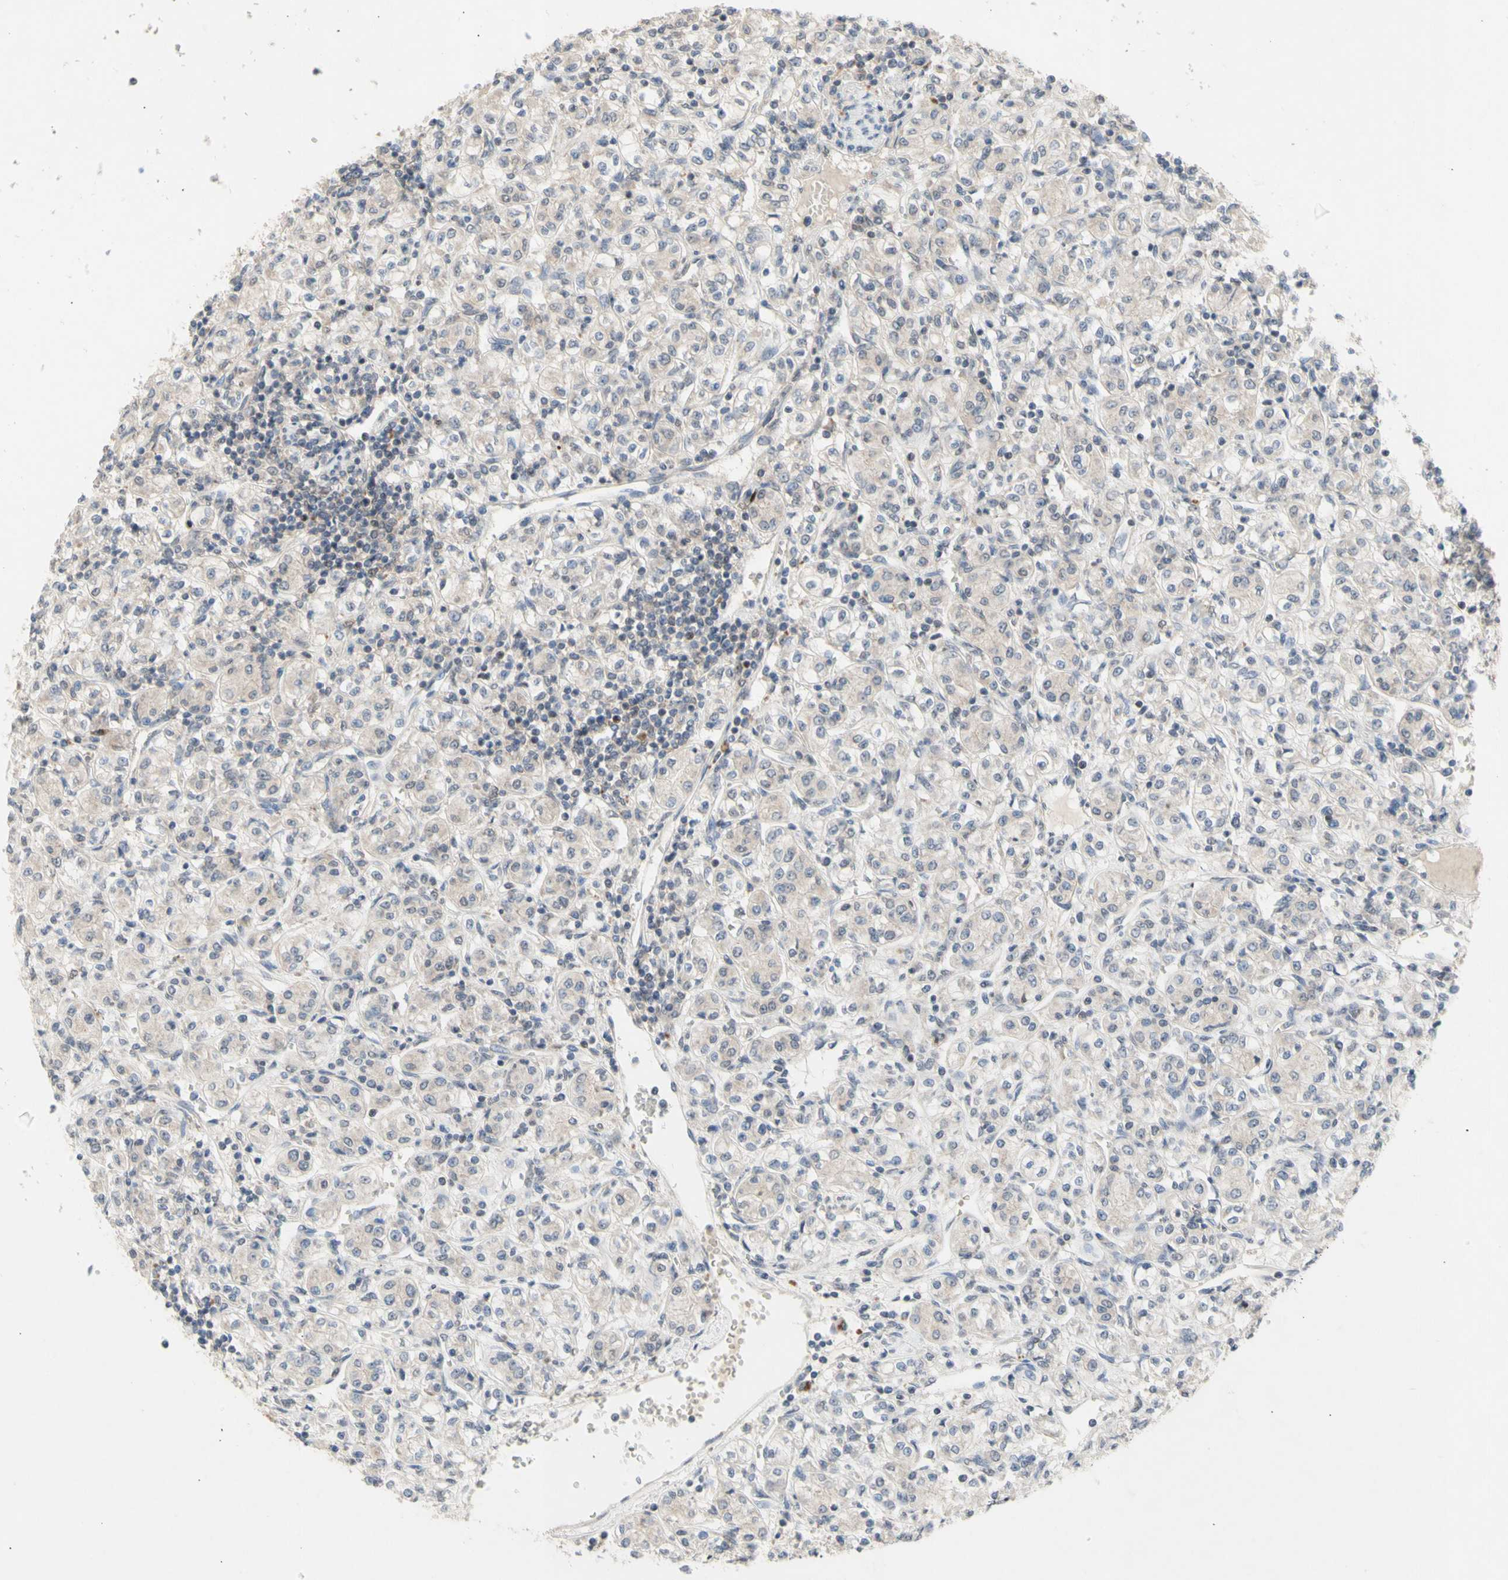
{"staining": {"intensity": "negative", "quantity": "none", "location": "none"}, "tissue": "renal cancer", "cell_type": "Tumor cells", "image_type": "cancer", "snomed": [{"axis": "morphology", "description": "Adenocarcinoma, NOS"}, {"axis": "topography", "description": "Kidney"}], "caption": "The micrograph displays no staining of tumor cells in adenocarcinoma (renal). Brightfield microscopy of immunohistochemistry stained with DAB (brown) and hematoxylin (blue), captured at high magnification.", "gene": "NLRP1", "patient": {"sex": "male", "age": 77}}